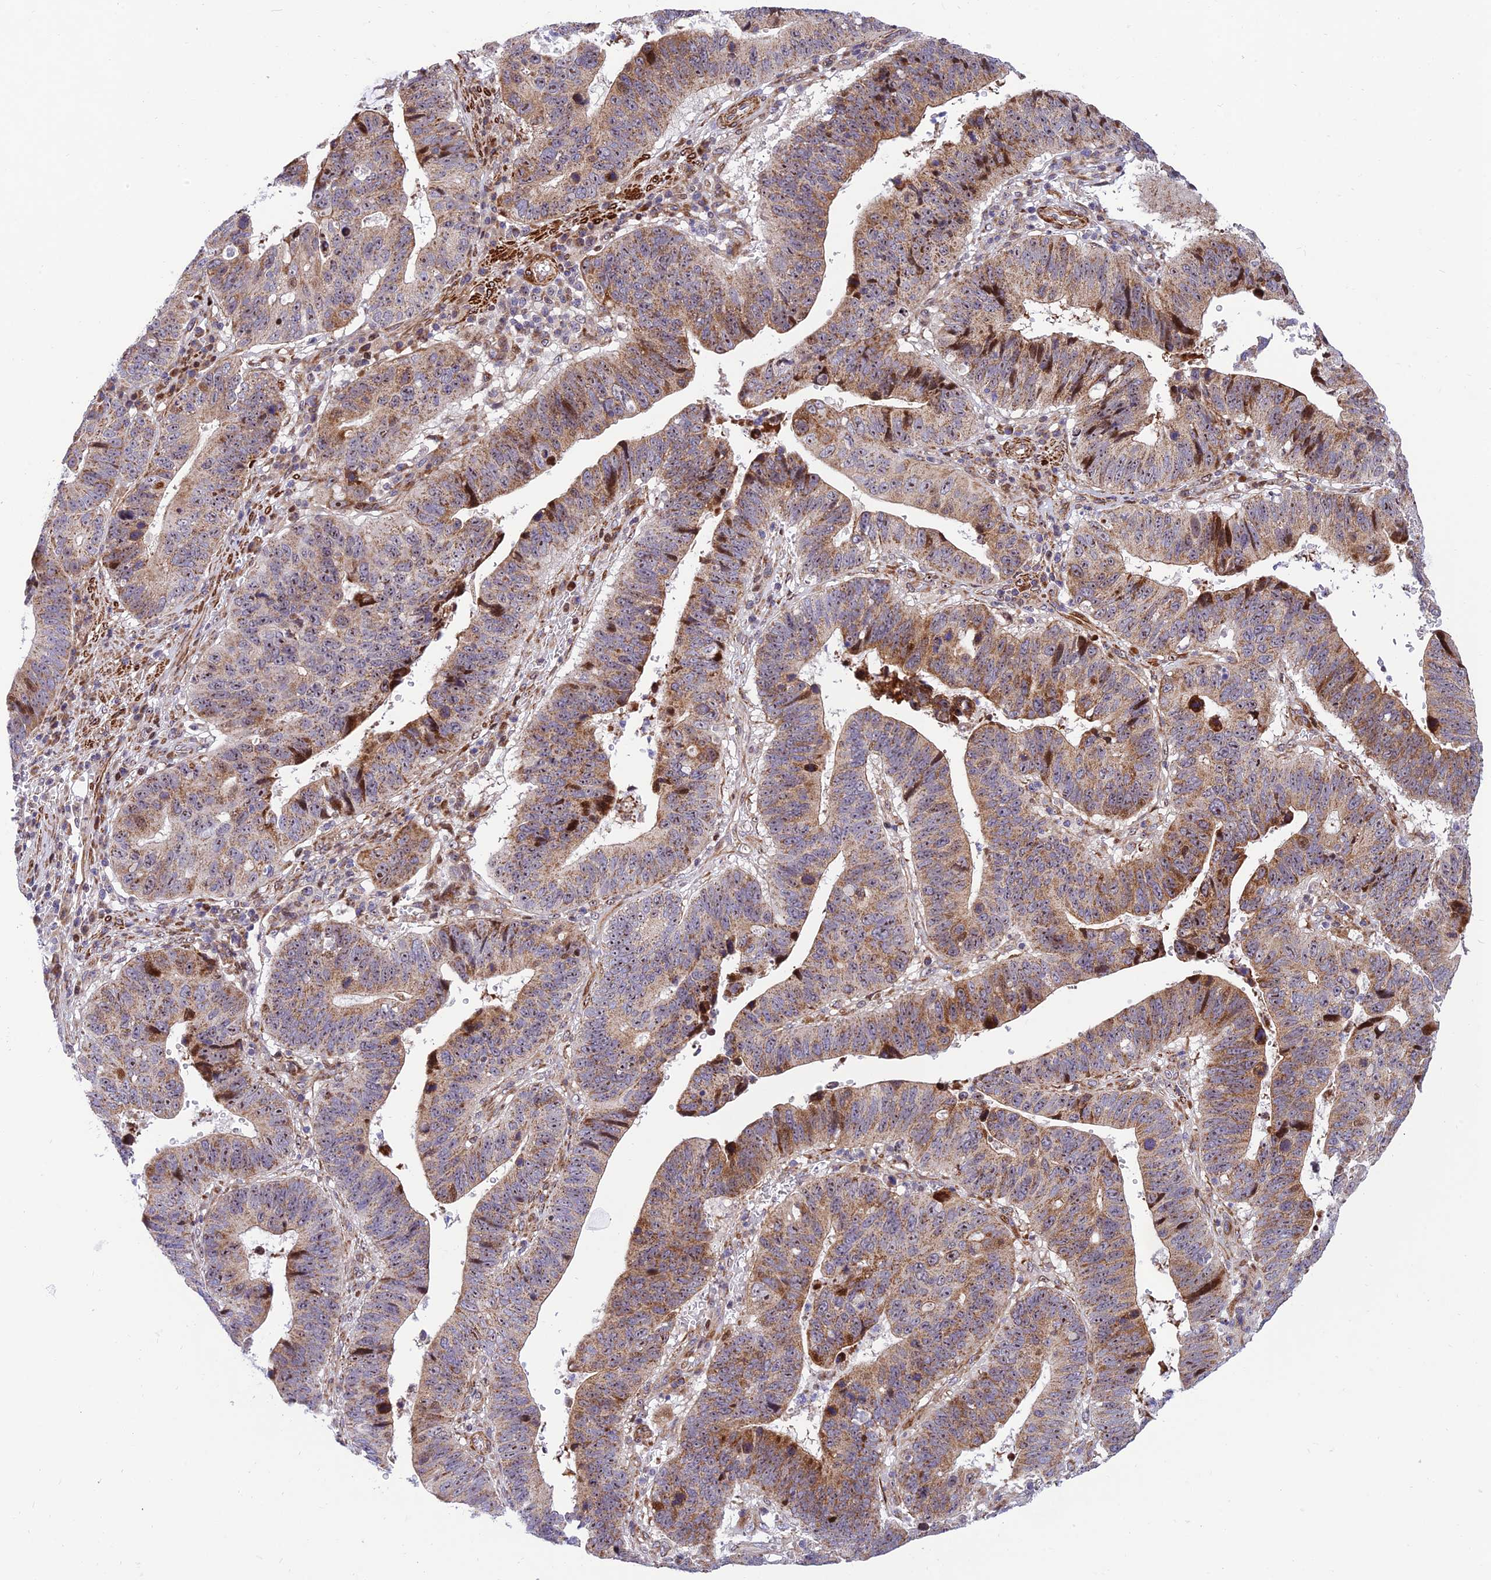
{"staining": {"intensity": "moderate", "quantity": ">75%", "location": "cytoplasmic/membranous,nuclear"}, "tissue": "stomach cancer", "cell_type": "Tumor cells", "image_type": "cancer", "snomed": [{"axis": "morphology", "description": "Adenocarcinoma, NOS"}, {"axis": "topography", "description": "Stomach"}], "caption": "There is medium levels of moderate cytoplasmic/membranous and nuclear expression in tumor cells of stomach cancer (adenocarcinoma), as demonstrated by immunohistochemical staining (brown color).", "gene": "KBTBD7", "patient": {"sex": "male", "age": 59}}